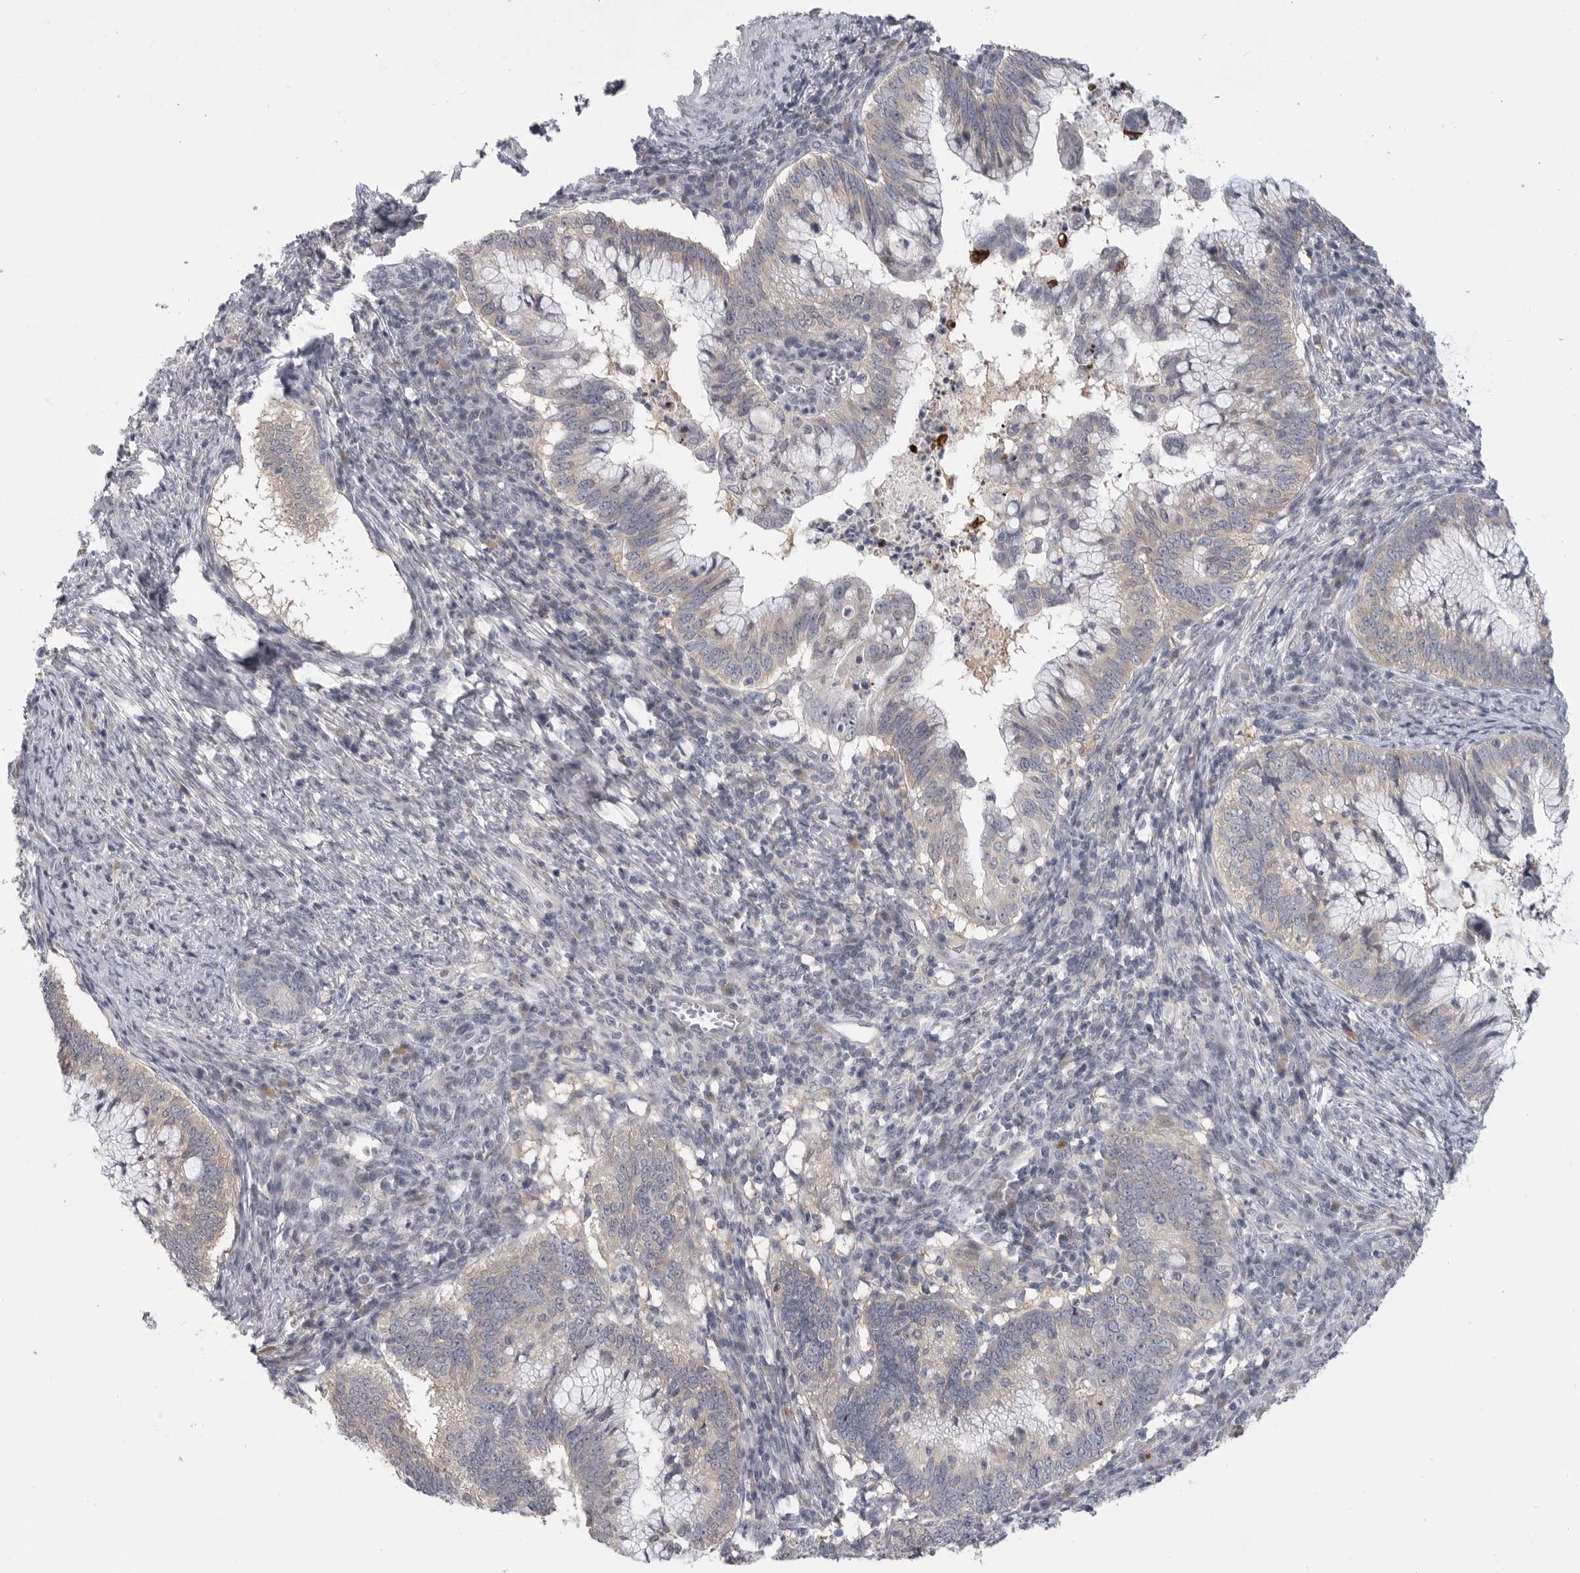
{"staining": {"intensity": "weak", "quantity": "<25%", "location": "cytoplasmic/membranous"}, "tissue": "cervical cancer", "cell_type": "Tumor cells", "image_type": "cancer", "snomed": [{"axis": "morphology", "description": "Adenocarcinoma, NOS"}, {"axis": "topography", "description": "Cervix"}], "caption": "An immunohistochemistry (IHC) photomicrograph of cervical cancer is shown. There is no staining in tumor cells of cervical cancer.", "gene": "FBXO43", "patient": {"sex": "female", "age": 36}}